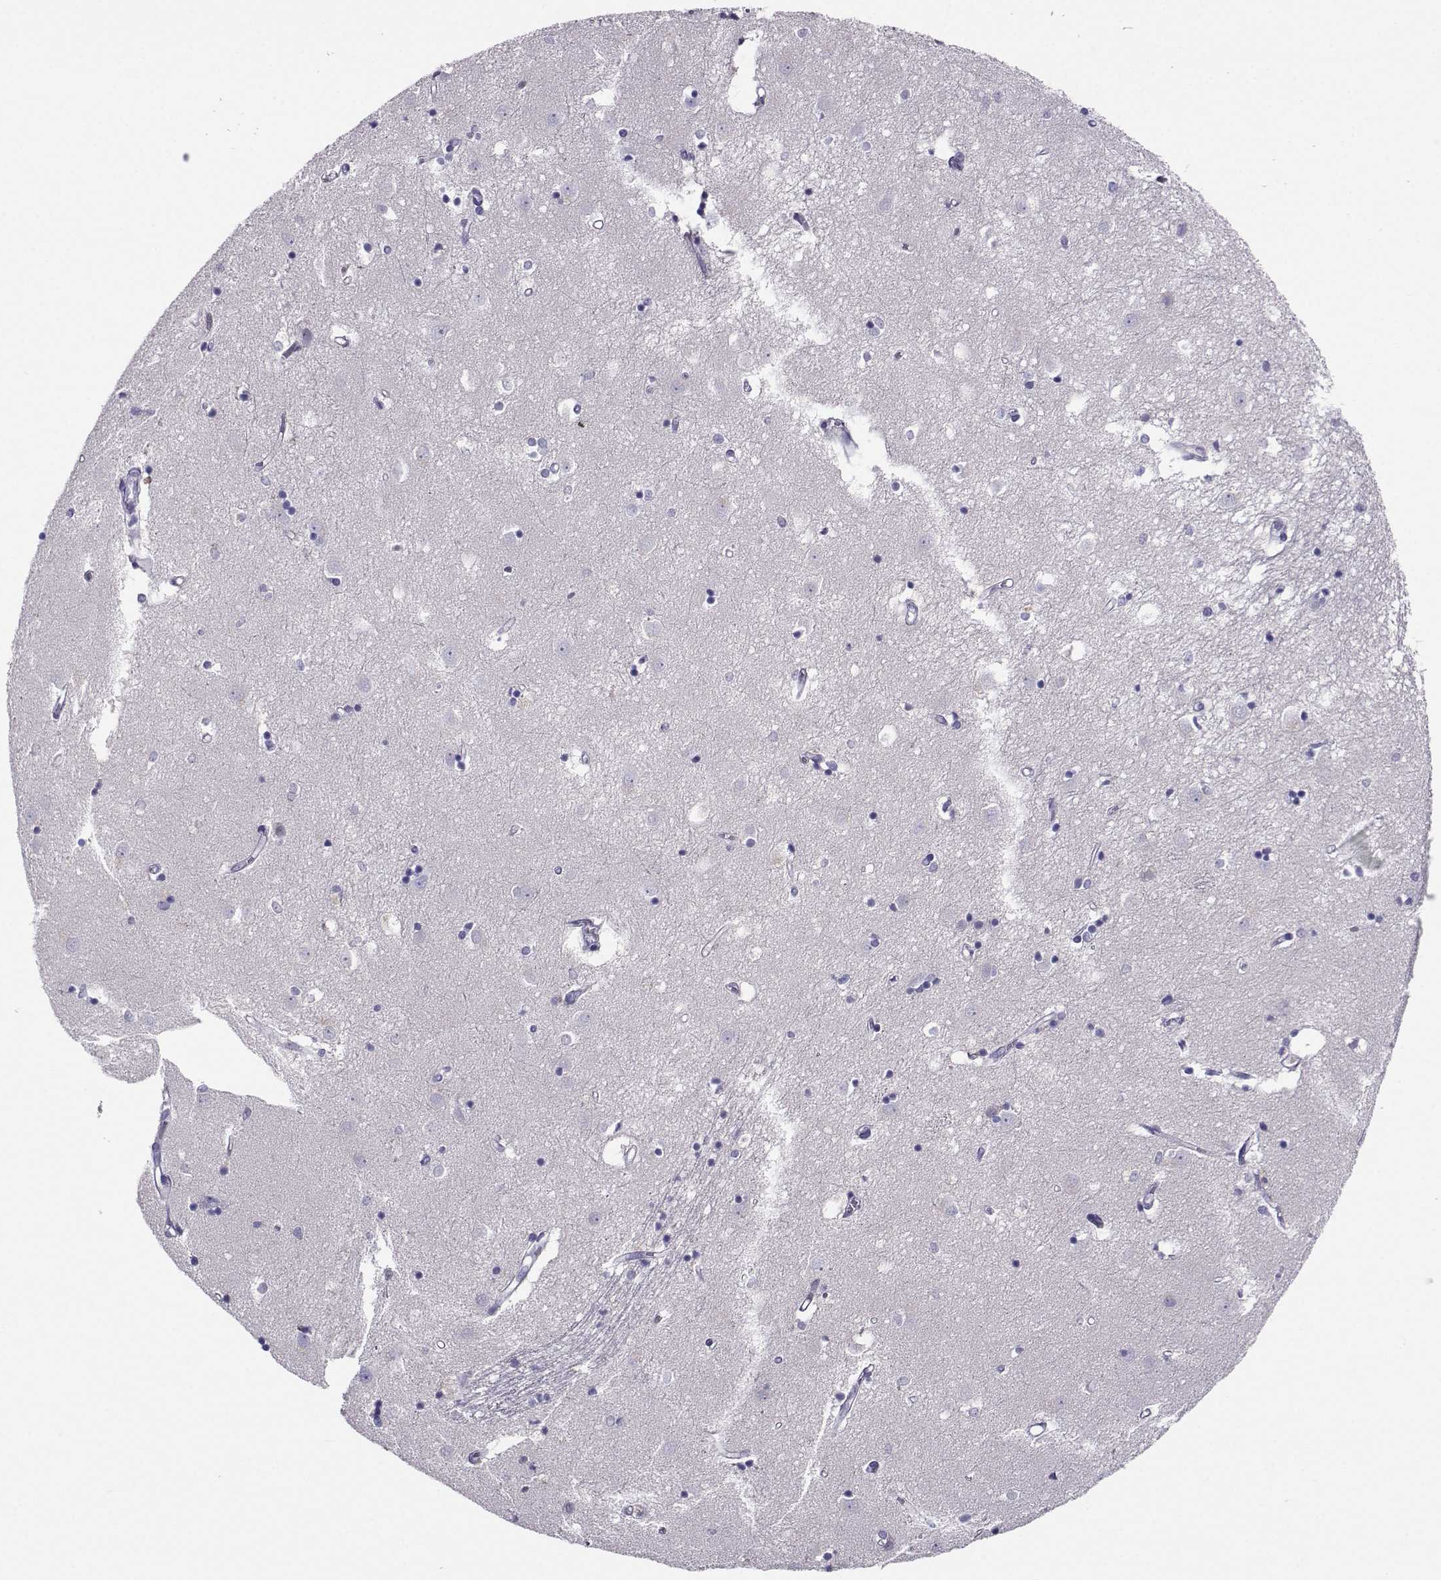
{"staining": {"intensity": "negative", "quantity": "none", "location": "none"}, "tissue": "caudate", "cell_type": "Glial cells", "image_type": "normal", "snomed": [{"axis": "morphology", "description": "Normal tissue, NOS"}, {"axis": "topography", "description": "Lateral ventricle wall"}], "caption": "This image is of normal caudate stained with immunohistochemistry to label a protein in brown with the nuclei are counter-stained blue. There is no expression in glial cells.", "gene": "PGK1", "patient": {"sex": "male", "age": 54}}